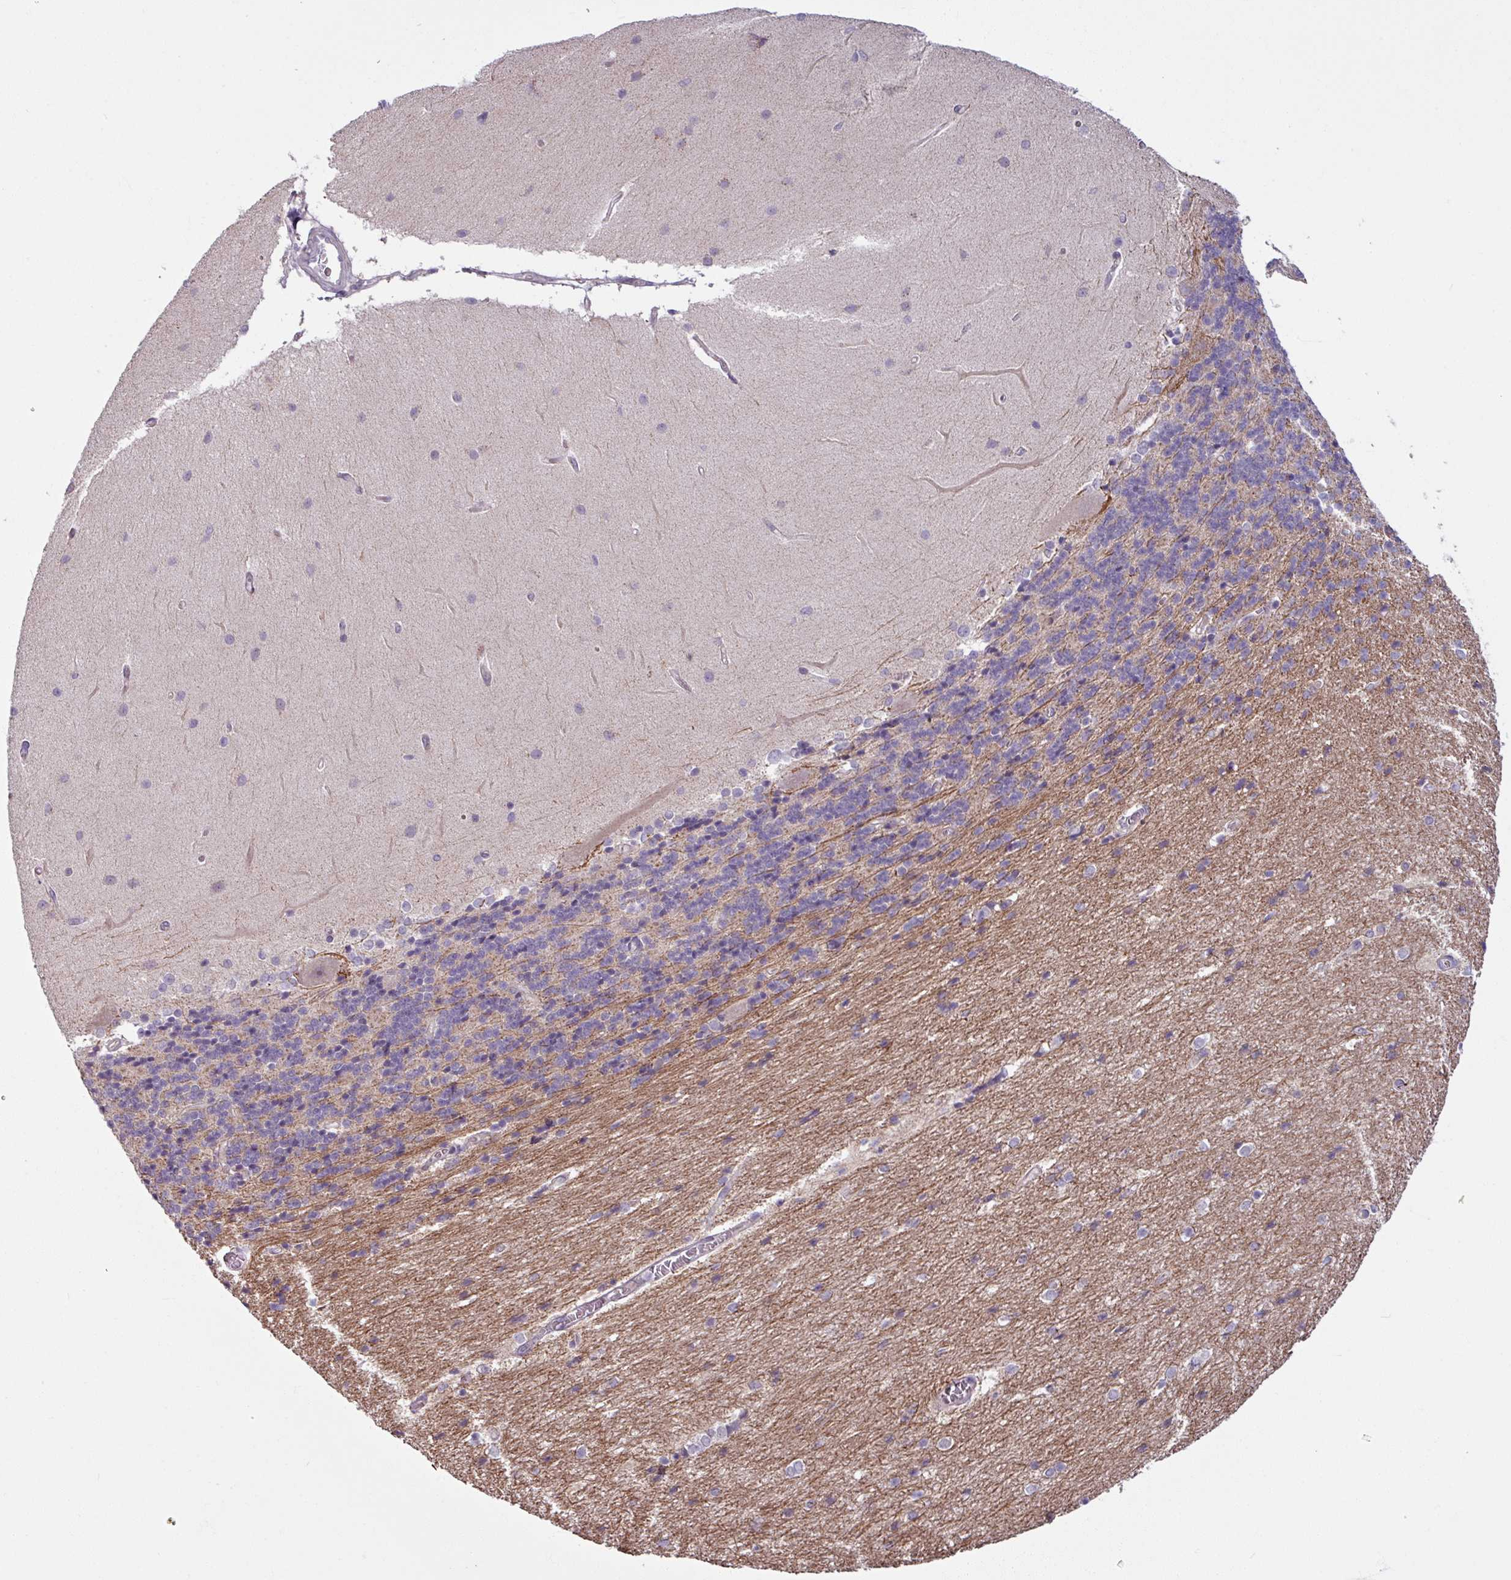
{"staining": {"intensity": "negative", "quantity": "none", "location": "none"}, "tissue": "cerebellum", "cell_type": "Cells in granular layer", "image_type": "normal", "snomed": [{"axis": "morphology", "description": "Normal tissue, NOS"}, {"axis": "topography", "description": "Cerebellum"}], "caption": "High power microscopy photomicrograph of an immunohistochemistry image of benign cerebellum, revealing no significant positivity in cells in granular layer.", "gene": "OGFOD3", "patient": {"sex": "female", "age": 54}}